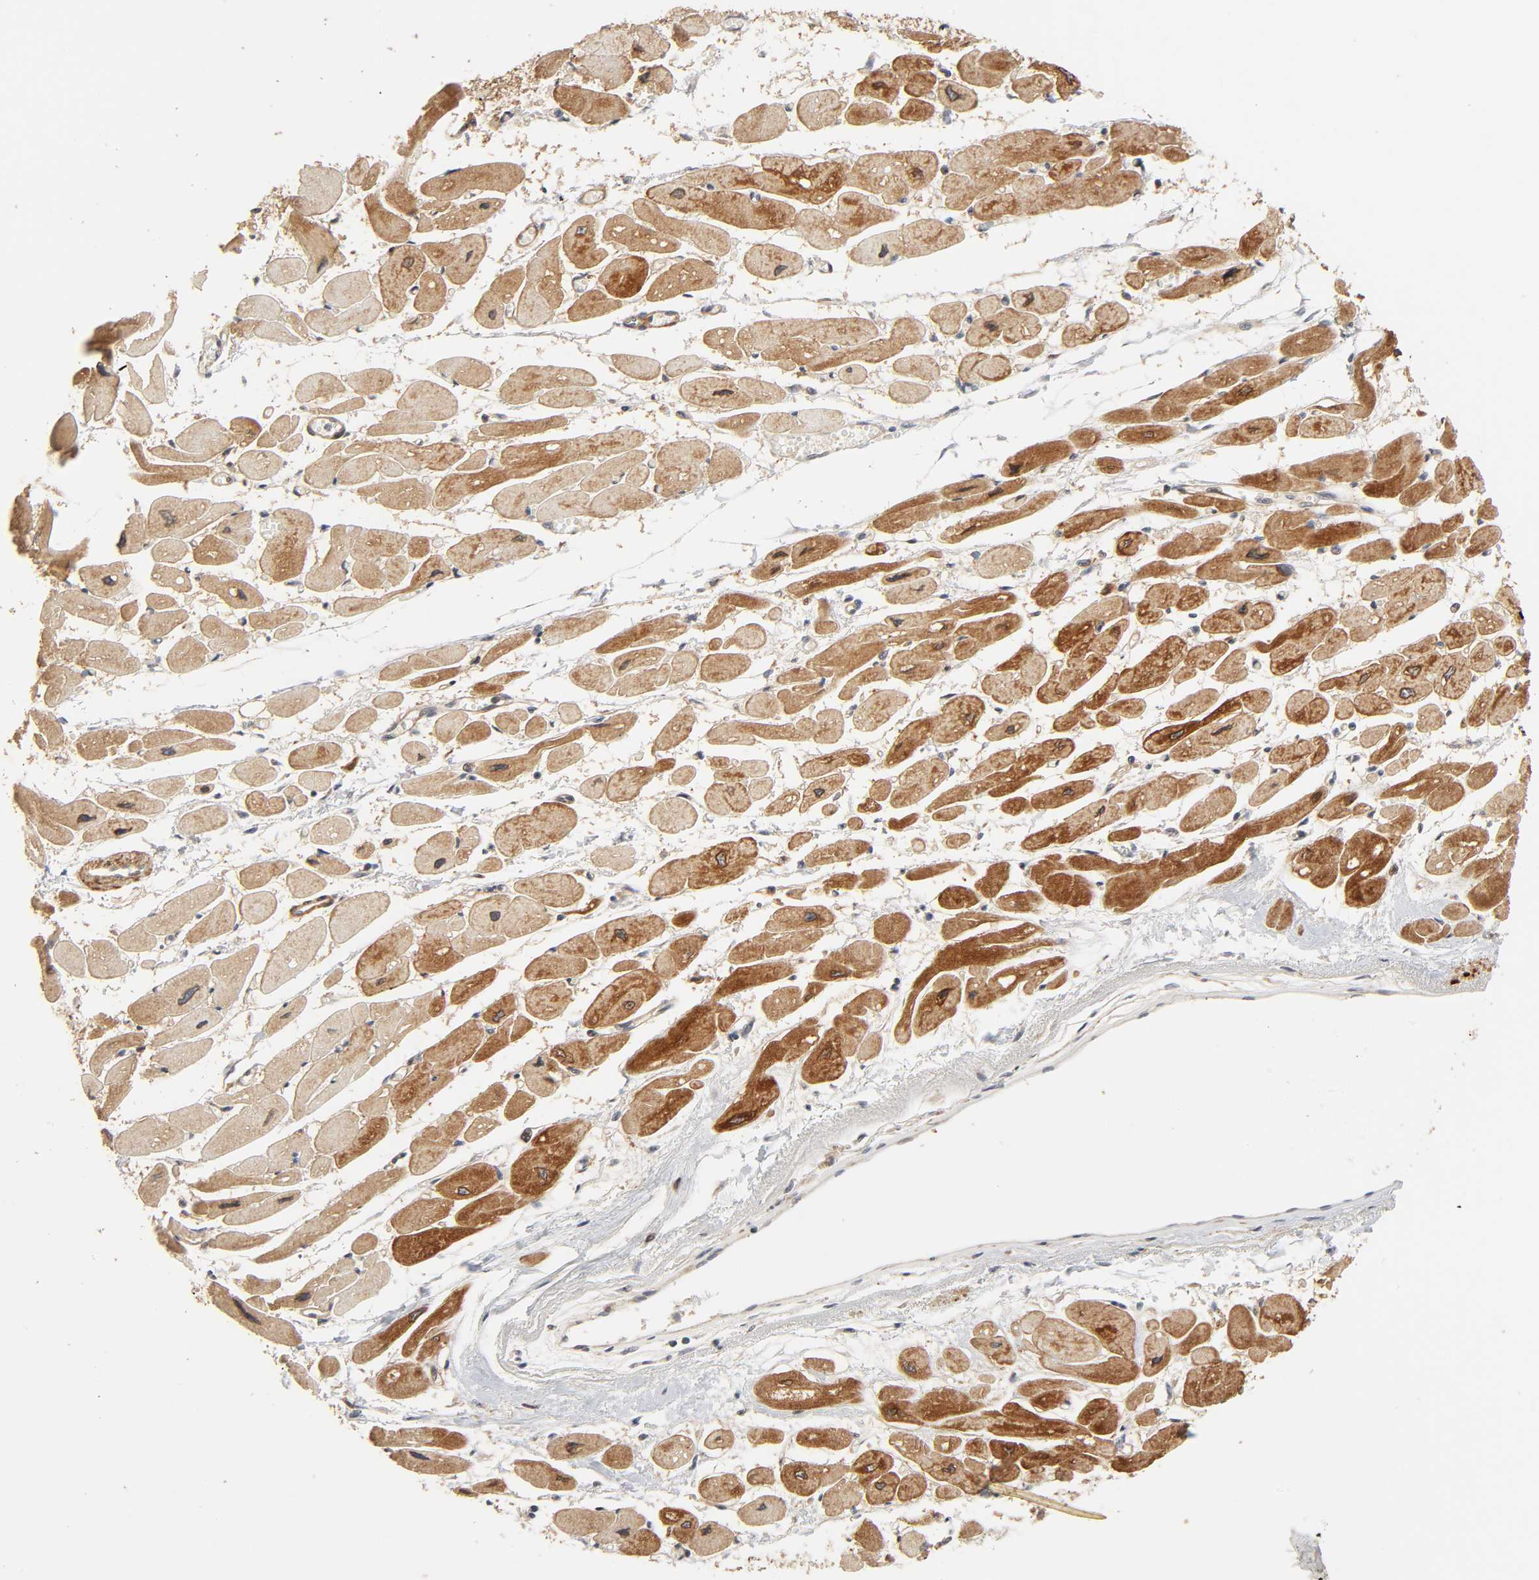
{"staining": {"intensity": "moderate", "quantity": ">75%", "location": "cytoplasmic/membranous"}, "tissue": "heart muscle", "cell_type": "Cardiomyocytes", "image_type": "normal", "snomed": [{"axis": "morphology", "description": "Normal tissue, NOS"}, {"axis": "topography", "description": "Heart"}], "caption": "A brown stain highlights moderate cytoplasmic/membranous positivity of a protein in cardiomyocytes of benign heart muscle. The protein is stained brown, and the nuclei are stained in blue (DAB IHC with brightfield microscopy, high magnification).", "gene": "NEMF", "patient": {"sex": "female", "age": 54}}